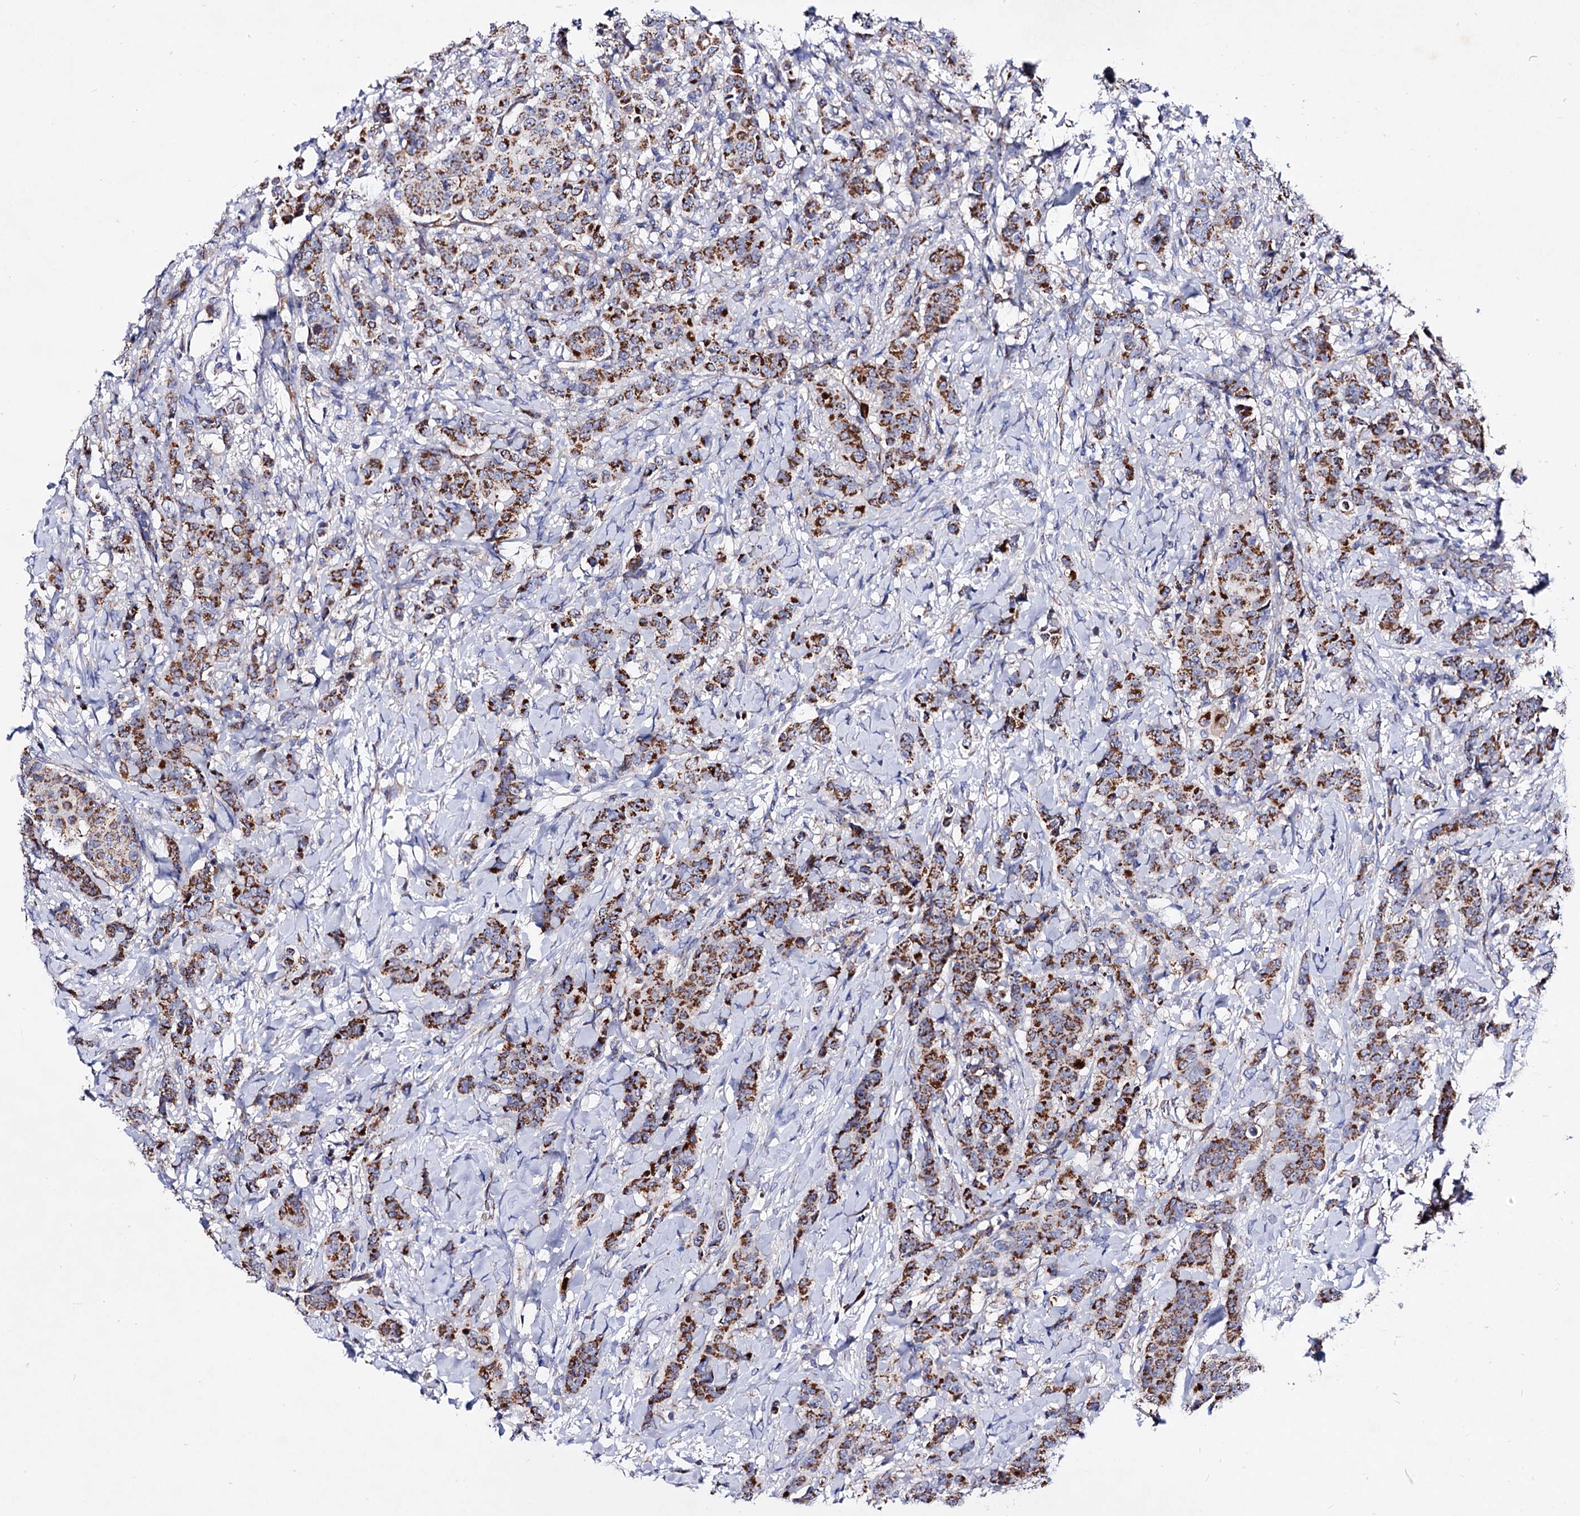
{"staining": {"intensity": "moderate", "quantity": ">75%", "location": "cytoplasmic/membranous"}, "tissue": "breast cancer", "cell_type": "Tumor cells", "image_type": "cancer", "snomed": [{"axis": "morphology", "description": "Duct carcinoma"}, {"axis": "topography", "description": "Breast"}], "caption": "Breast cancer (invasive ductal carcinoma) stained with immunohistochemistry displays moderate cytoplasmic/membranous expression in about >75% of tumor cells. (DAB IHC, brown staining for protein, blue staining for nuclei).", "gene": "ACAD9", "patient": {"sex": "female", "age": 40}}